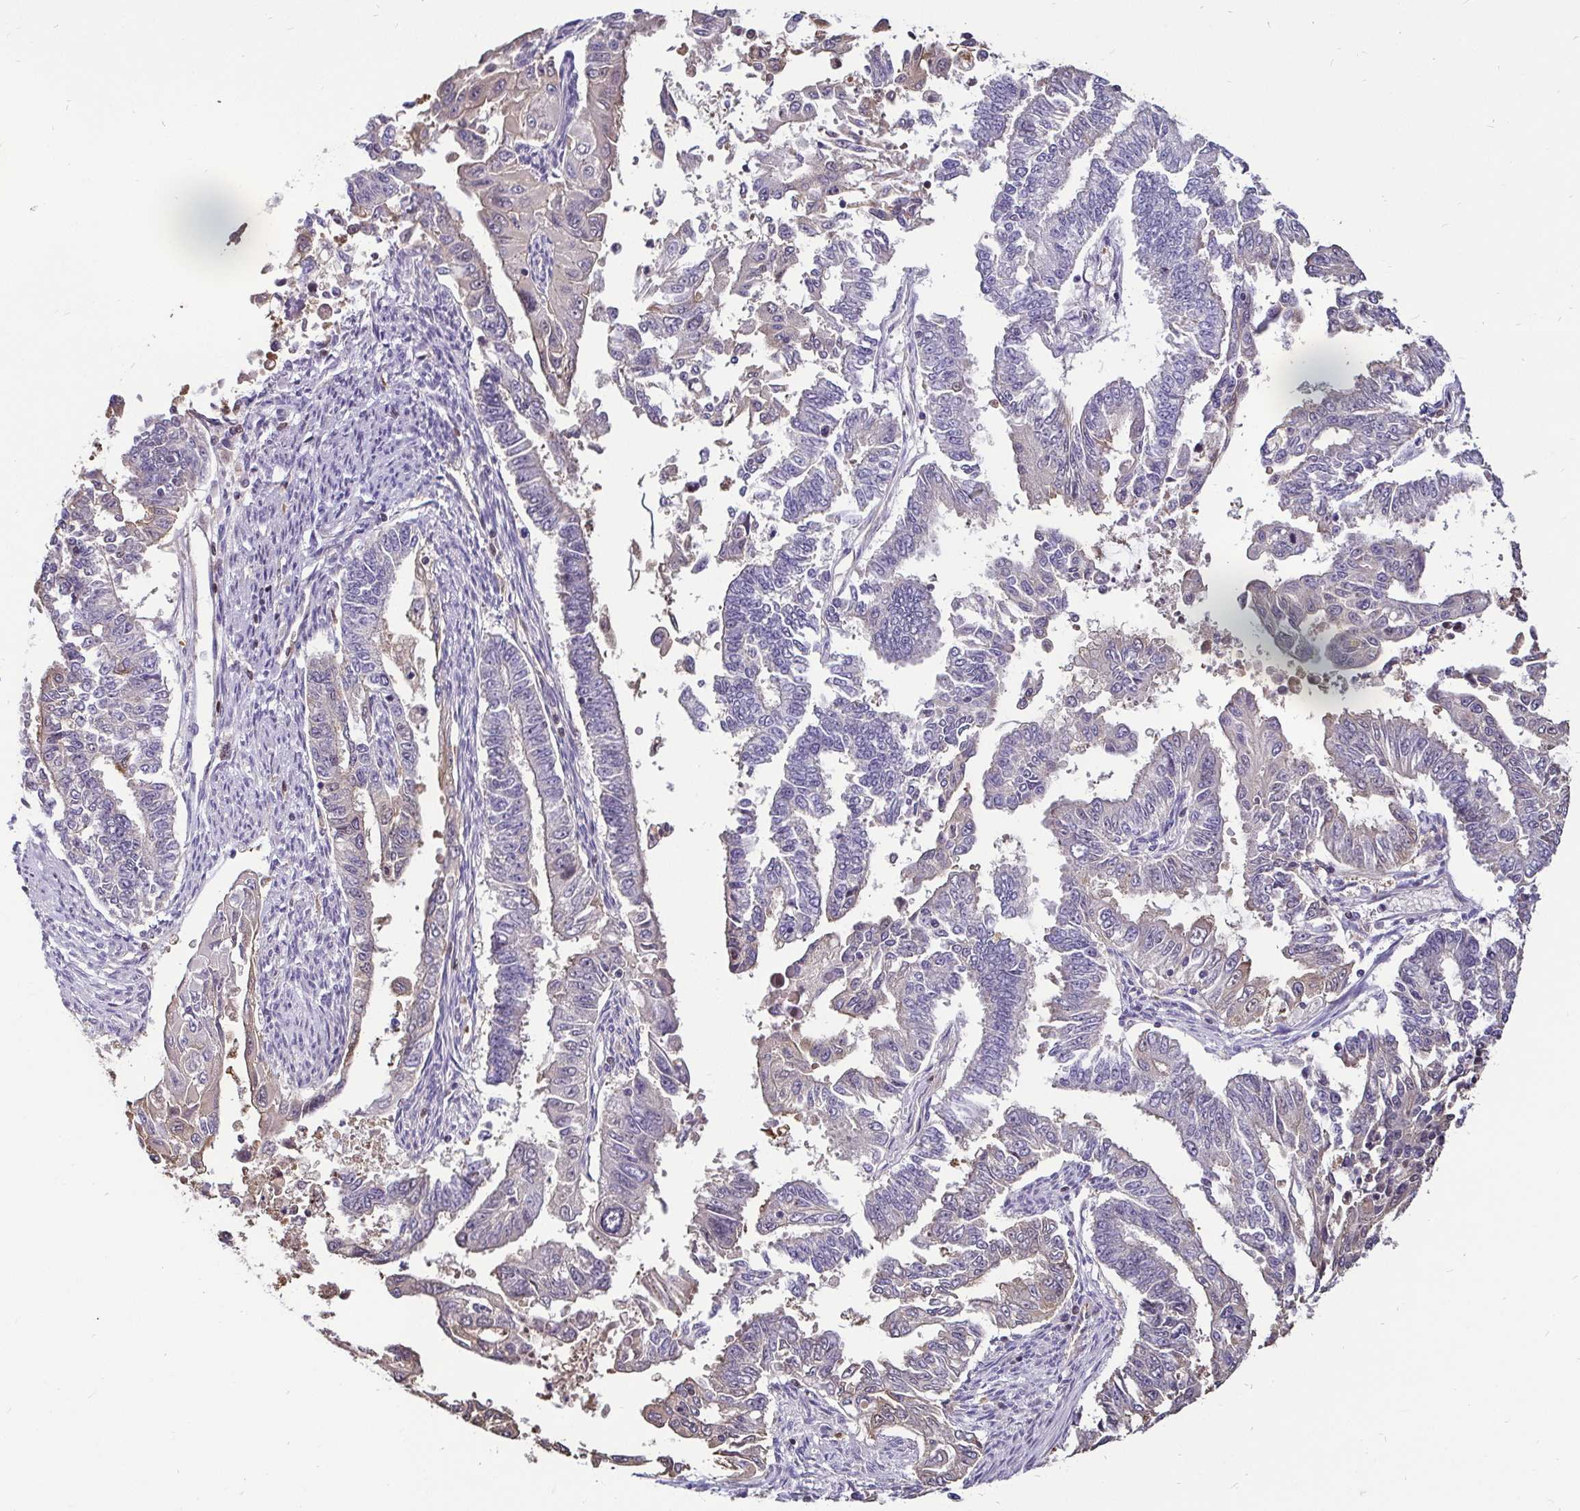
{"staining": {"intensity": "negative", "quantity": "none", "location": "none"}, "tissue": "endometrial cancer", "cell_type": "Tumor cells", "image_type": "cancer", "snomed": [{"axis": "morphology", "description": "Adenocarcinoma, NOS"}, {"axis": "topography", "description": "Uterus"}], "caption": "A high-resolution histopathology image shows immunohistochemistry staining of endometrial adenocarcinoma, which displays no significant expression in tumor cells. (DAB (3,3'-diaminobenzidine) immunohistochemistry, high magnification).", "gene": "ZFP1", "patient": {"sex": "female", "age": 59}}